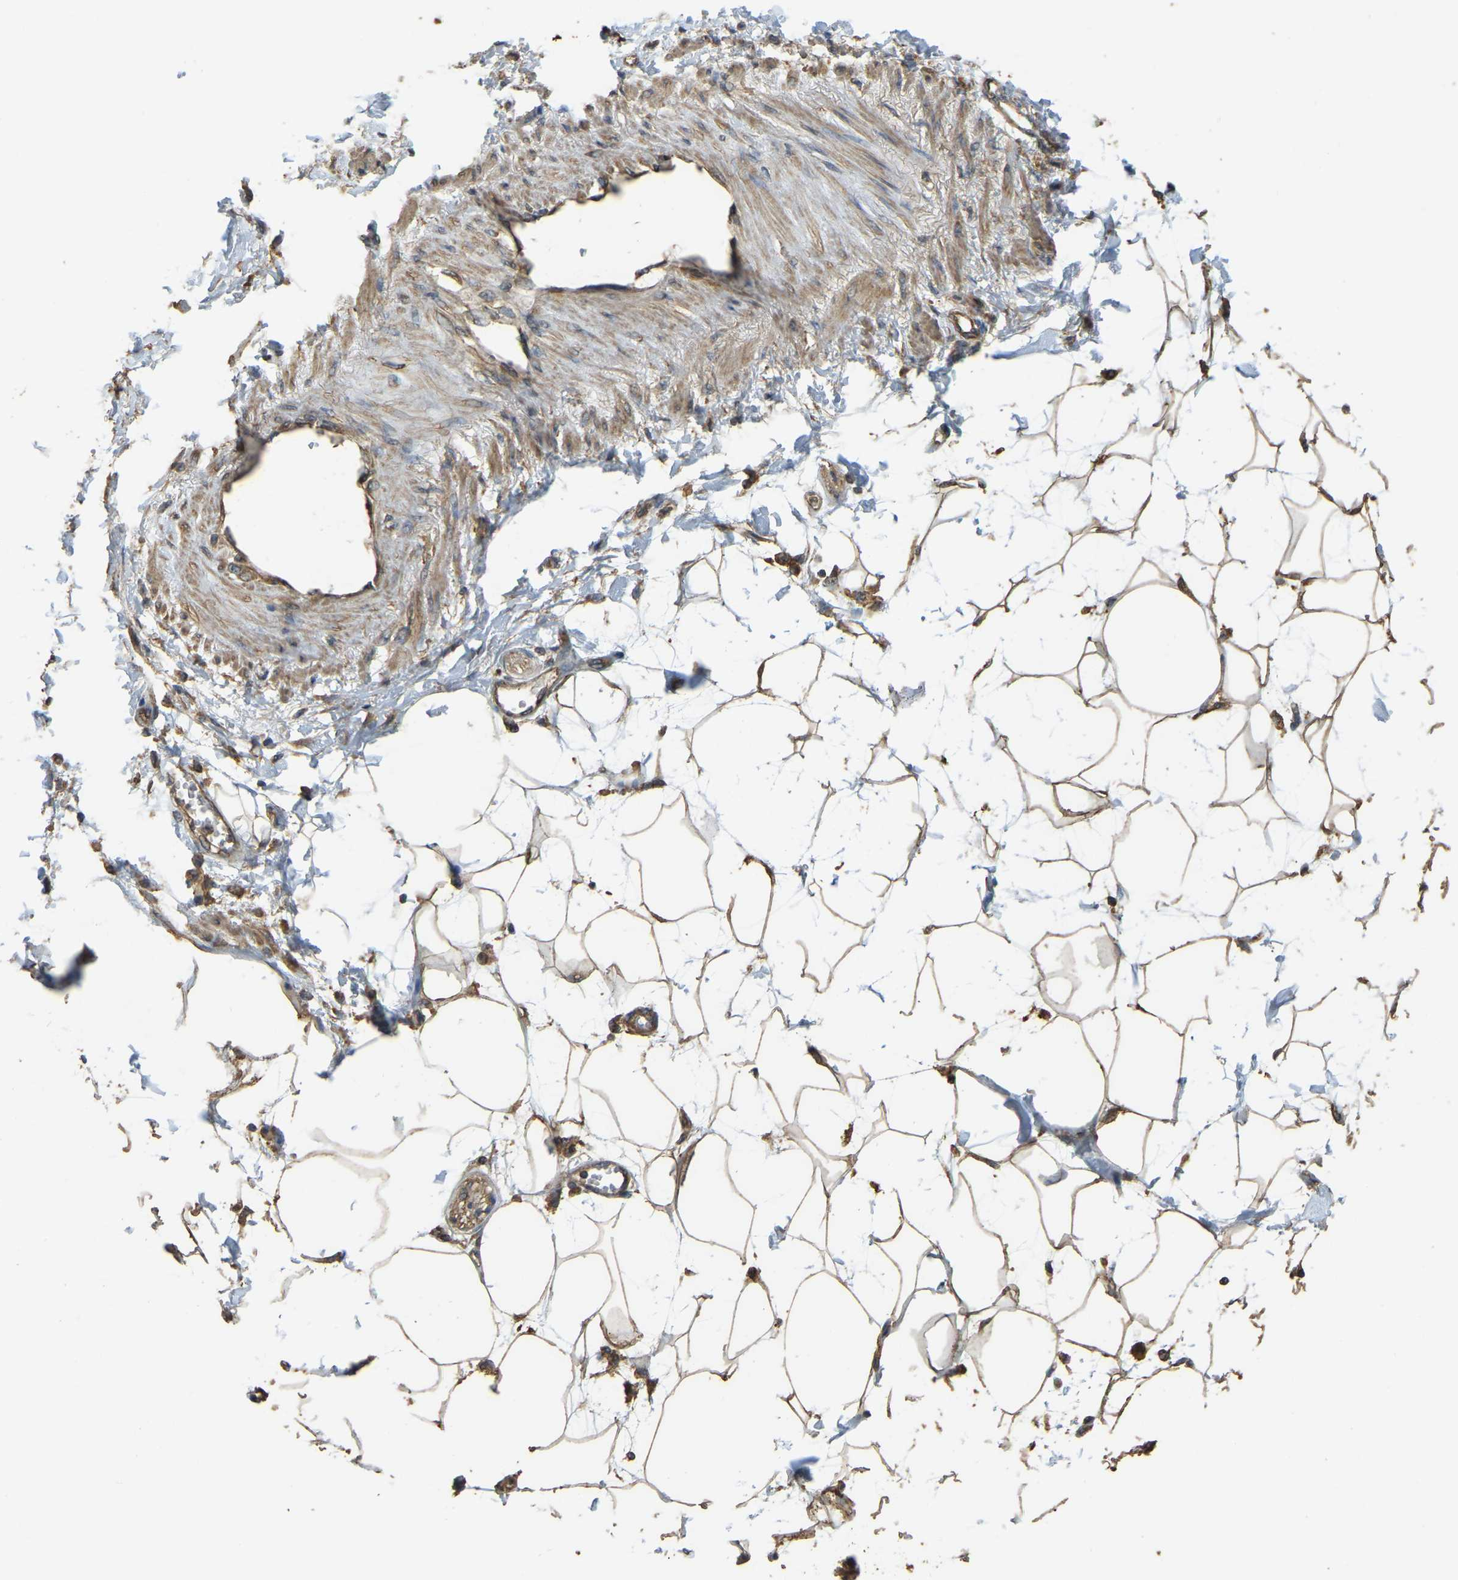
{"staining": {"intensity": "moderate", "quantity": ">75%", "location": "cytoplasmic/membranous"}, "tissue": "adipose tissue", "cell_type": "Adipocytes", "image_type": "normal", "snomed": [{"axis": "morphology", "description": "Normal tissue, NOS"}, {"axis": "morphology", "description": "Adenocarcinoma, NOS"}, {"axis": "topography", "description": "Duodenum"}, {"axis": "topography", "description": "Peripheral nerve tissue"}], "caption": "A brown stain highlights moderate cytoplasmic/membranous expression of a protein in adipocytes of normal human adipose tissue. (brown staining indicates protein expression, while blue staining denotes nuclei).", "gene": "GNG2", "patient": {"sex": "female", "age": 60}}